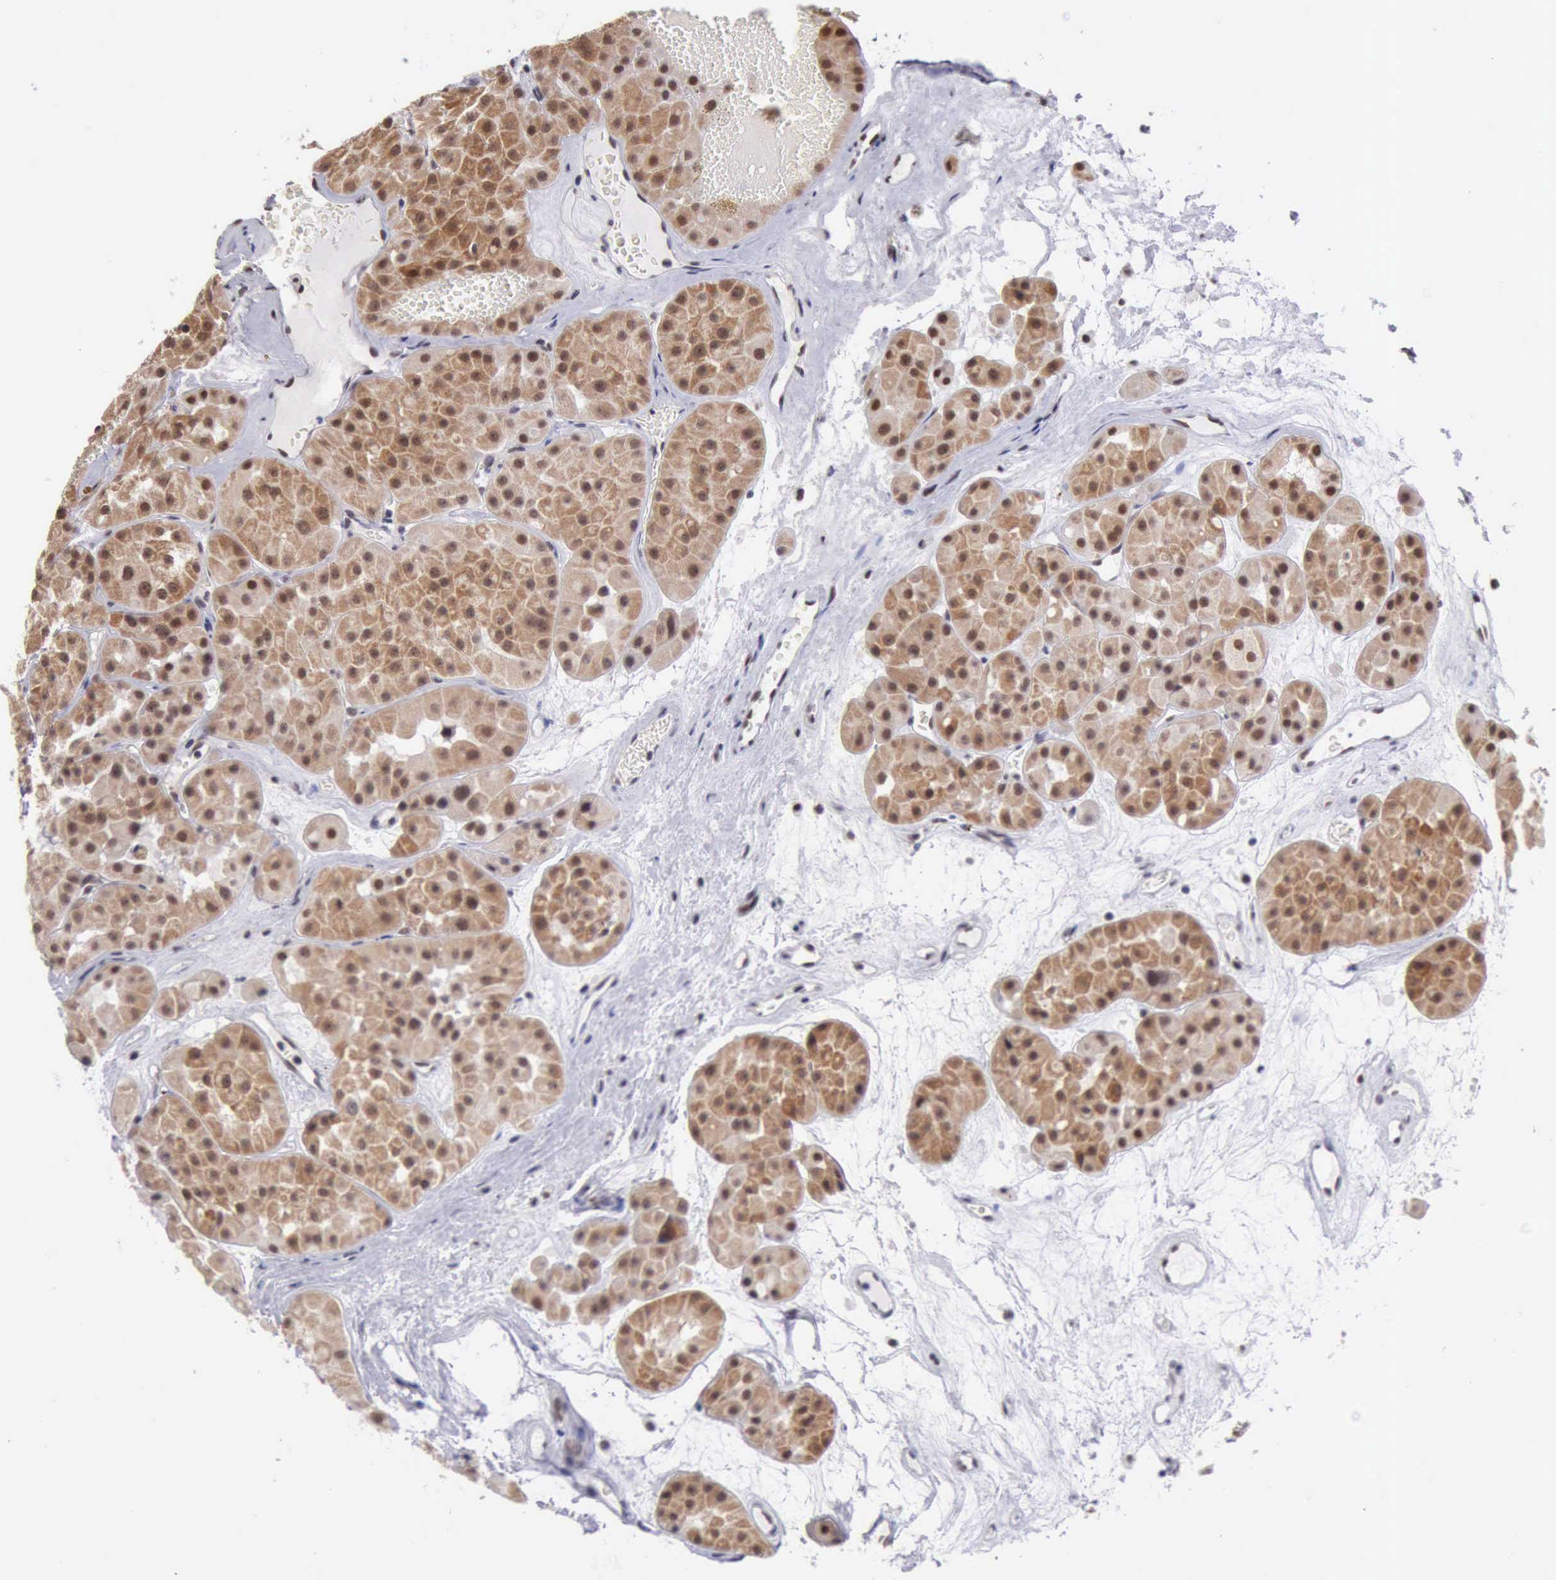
{"staining": {"intensity": "moderate", "quantity": ">75%", "location": "cytoplasmic/membranous,nuclear"}, "tissue": "renal cancer", "cell_type": "Tumor cells", "image_type": "cancer", "snomed": [{"axis": "morphology", "description": "Adenocarcinoma, uncertain malignant potential"}, {"axis": "topography", "description": "Kidney"}], "caption": "Moderate cytoplasmic/membranous and nuclear staining is present in about >75% of tumor cells in renal cancer.", "gene": "ERCC4", "patient": {"sex": "male", "age": 63}}